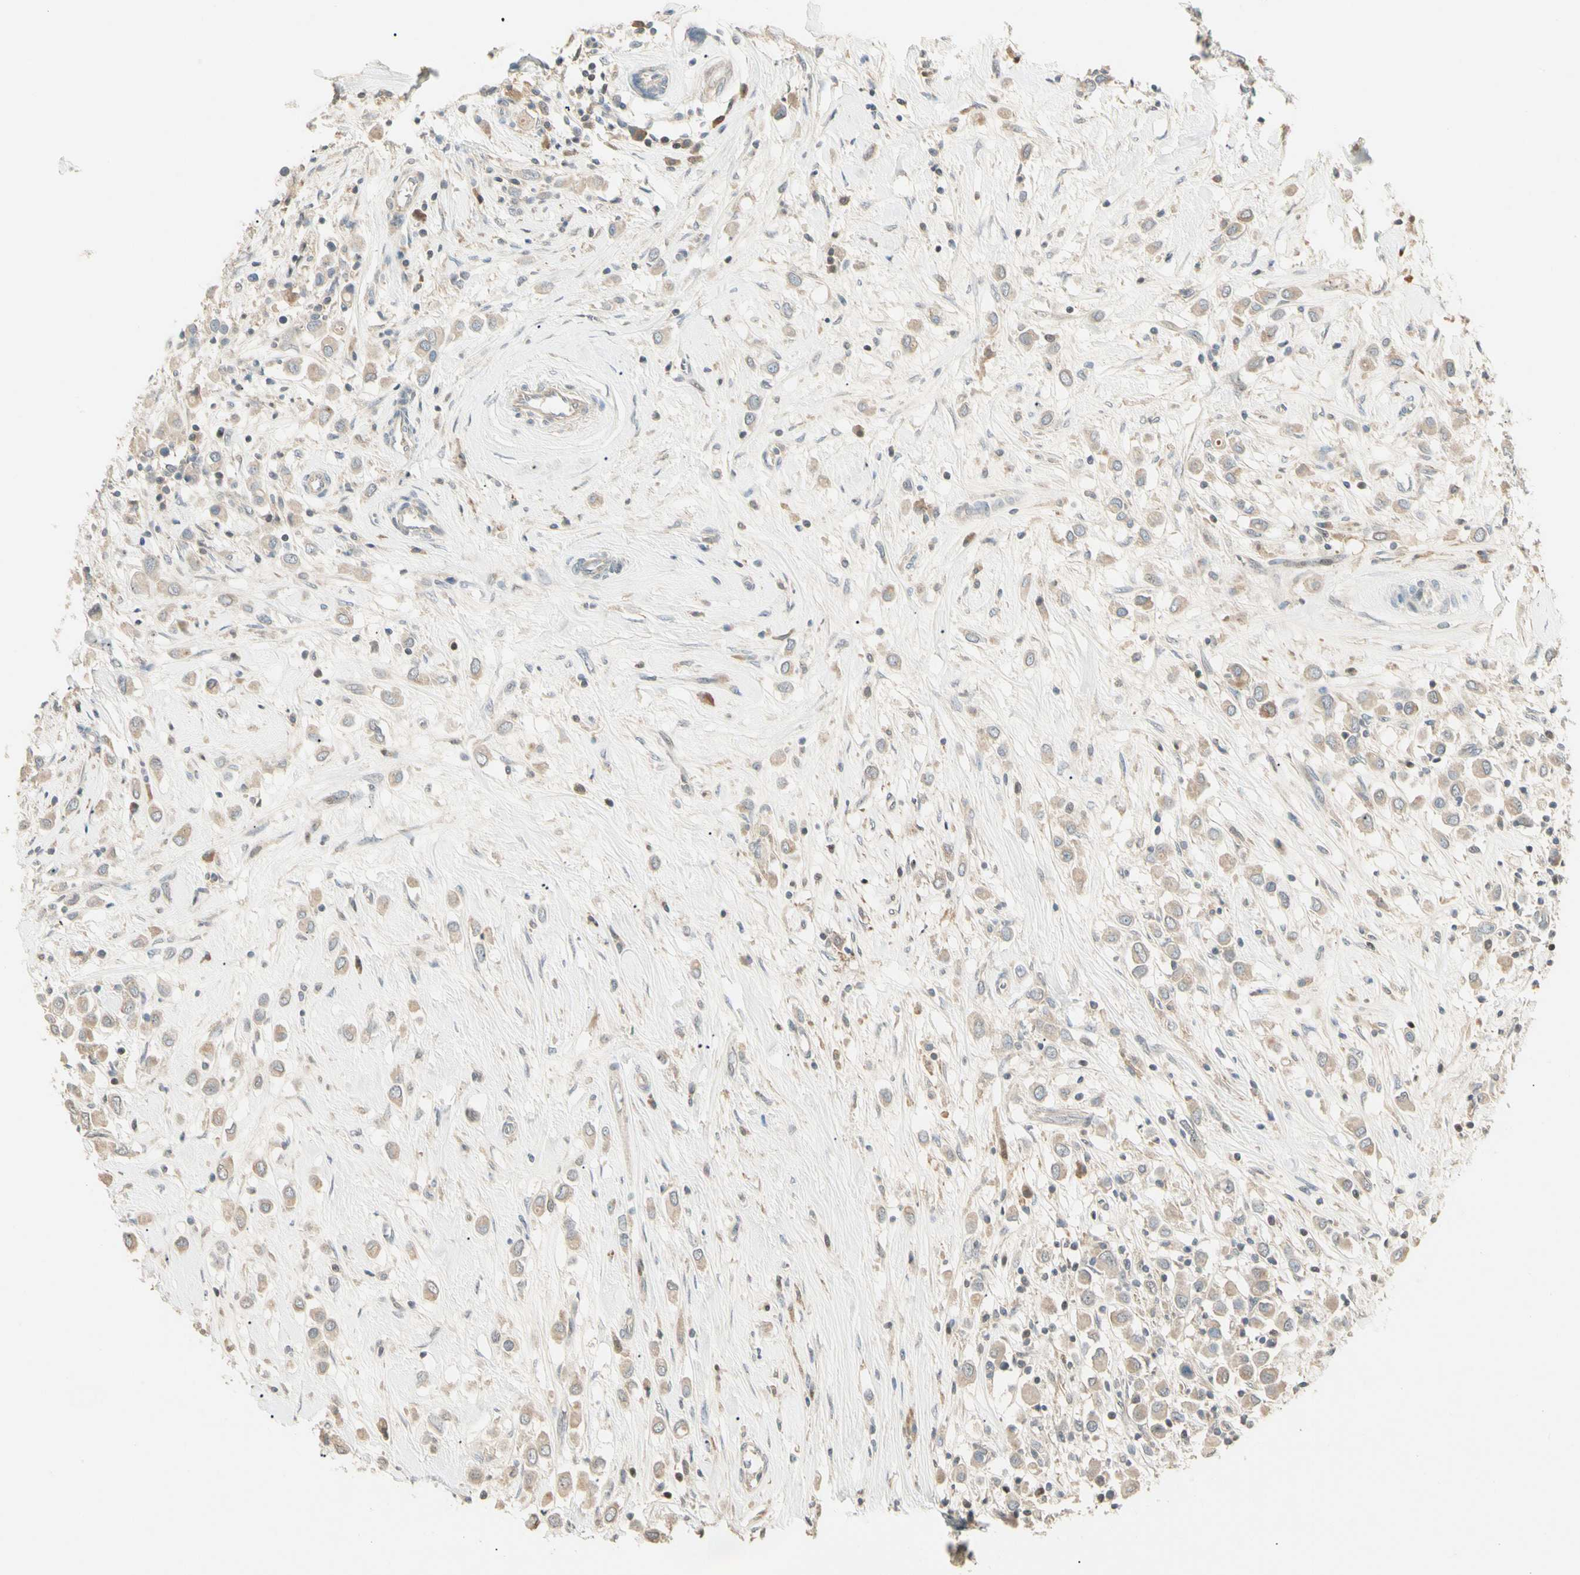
{"staining": {"intensity": "weak", "quantity": "25%-75%", "location": "cytoplasmic/membranous"}, "tissue": "breast cancer", "cell_type": "Tumor cells", "image_type": "cancer", "snomed": [{"axis": "morphology", "description": "Duct carcinoma"}, {"axis": "topography", "description": "Breast"}], "caption": "Breast cancer (infiltrating ductal carcinoma) was stained to show a protein in brown. There is low levels of weak cytoplasmic/membranous staining in approximately 25%-75% of tumor cells.", "gene": "P3H2", "patient": {"sex": "female", "age": 61}}